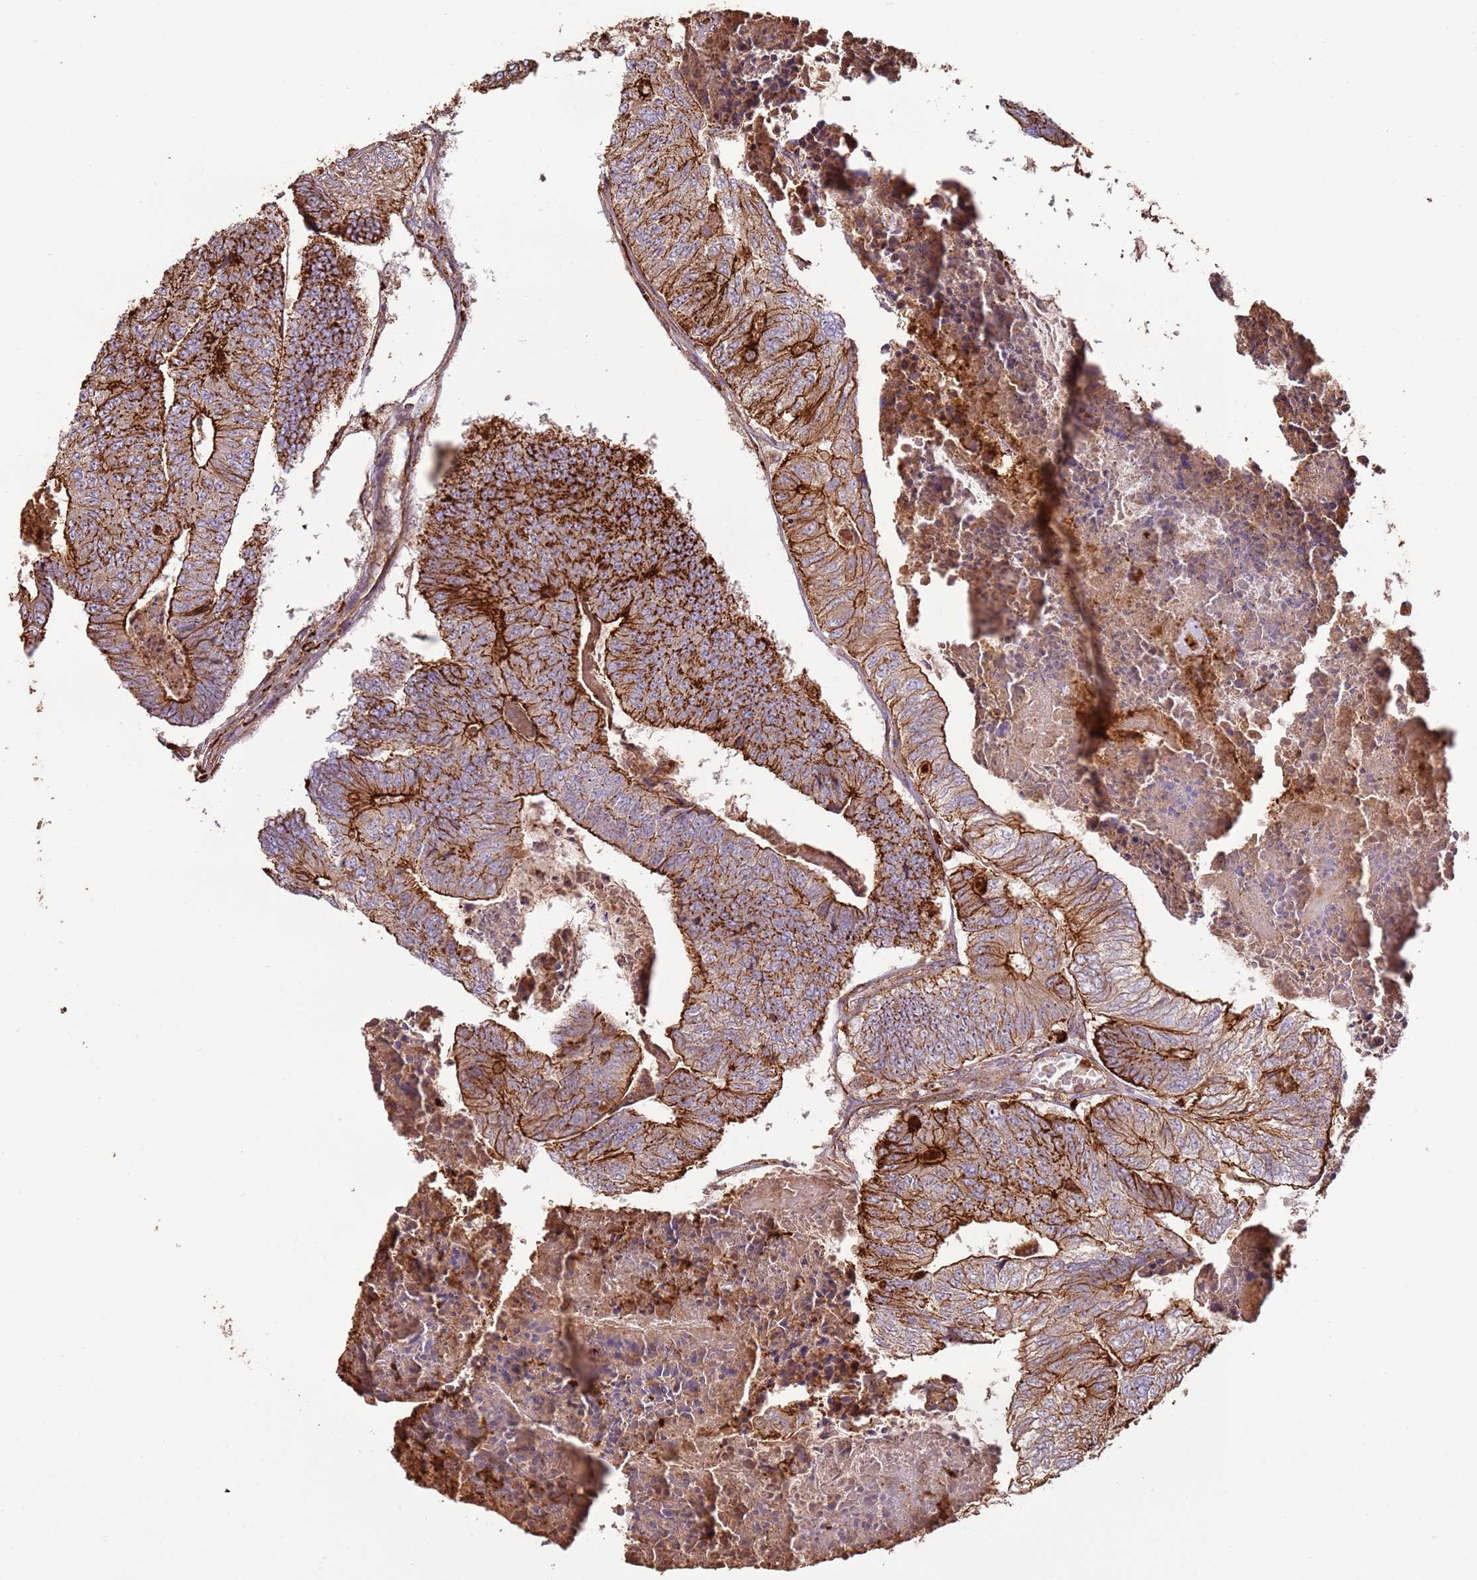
{"staining": {"intensity": "strong", "quantity": ">75%", "location": "cytoplasmic/membranous"}, "tissue": "colorectal cancer", "cell_type": "Tumor cells", "image_type": "cancer", "snomed": [{"axis": "morphology", "description": "Adenocarcinoma, NOS"}, {"axis": "topography", "description": "Colon"}], "caption": "Strong cytoplasmic/membranous protein expression is present in about >75% of tumor cells in adenocarcinoma (colorectal).", "gene": "NDUFAF4", "patient": {"sex": "female", "age": 67}}